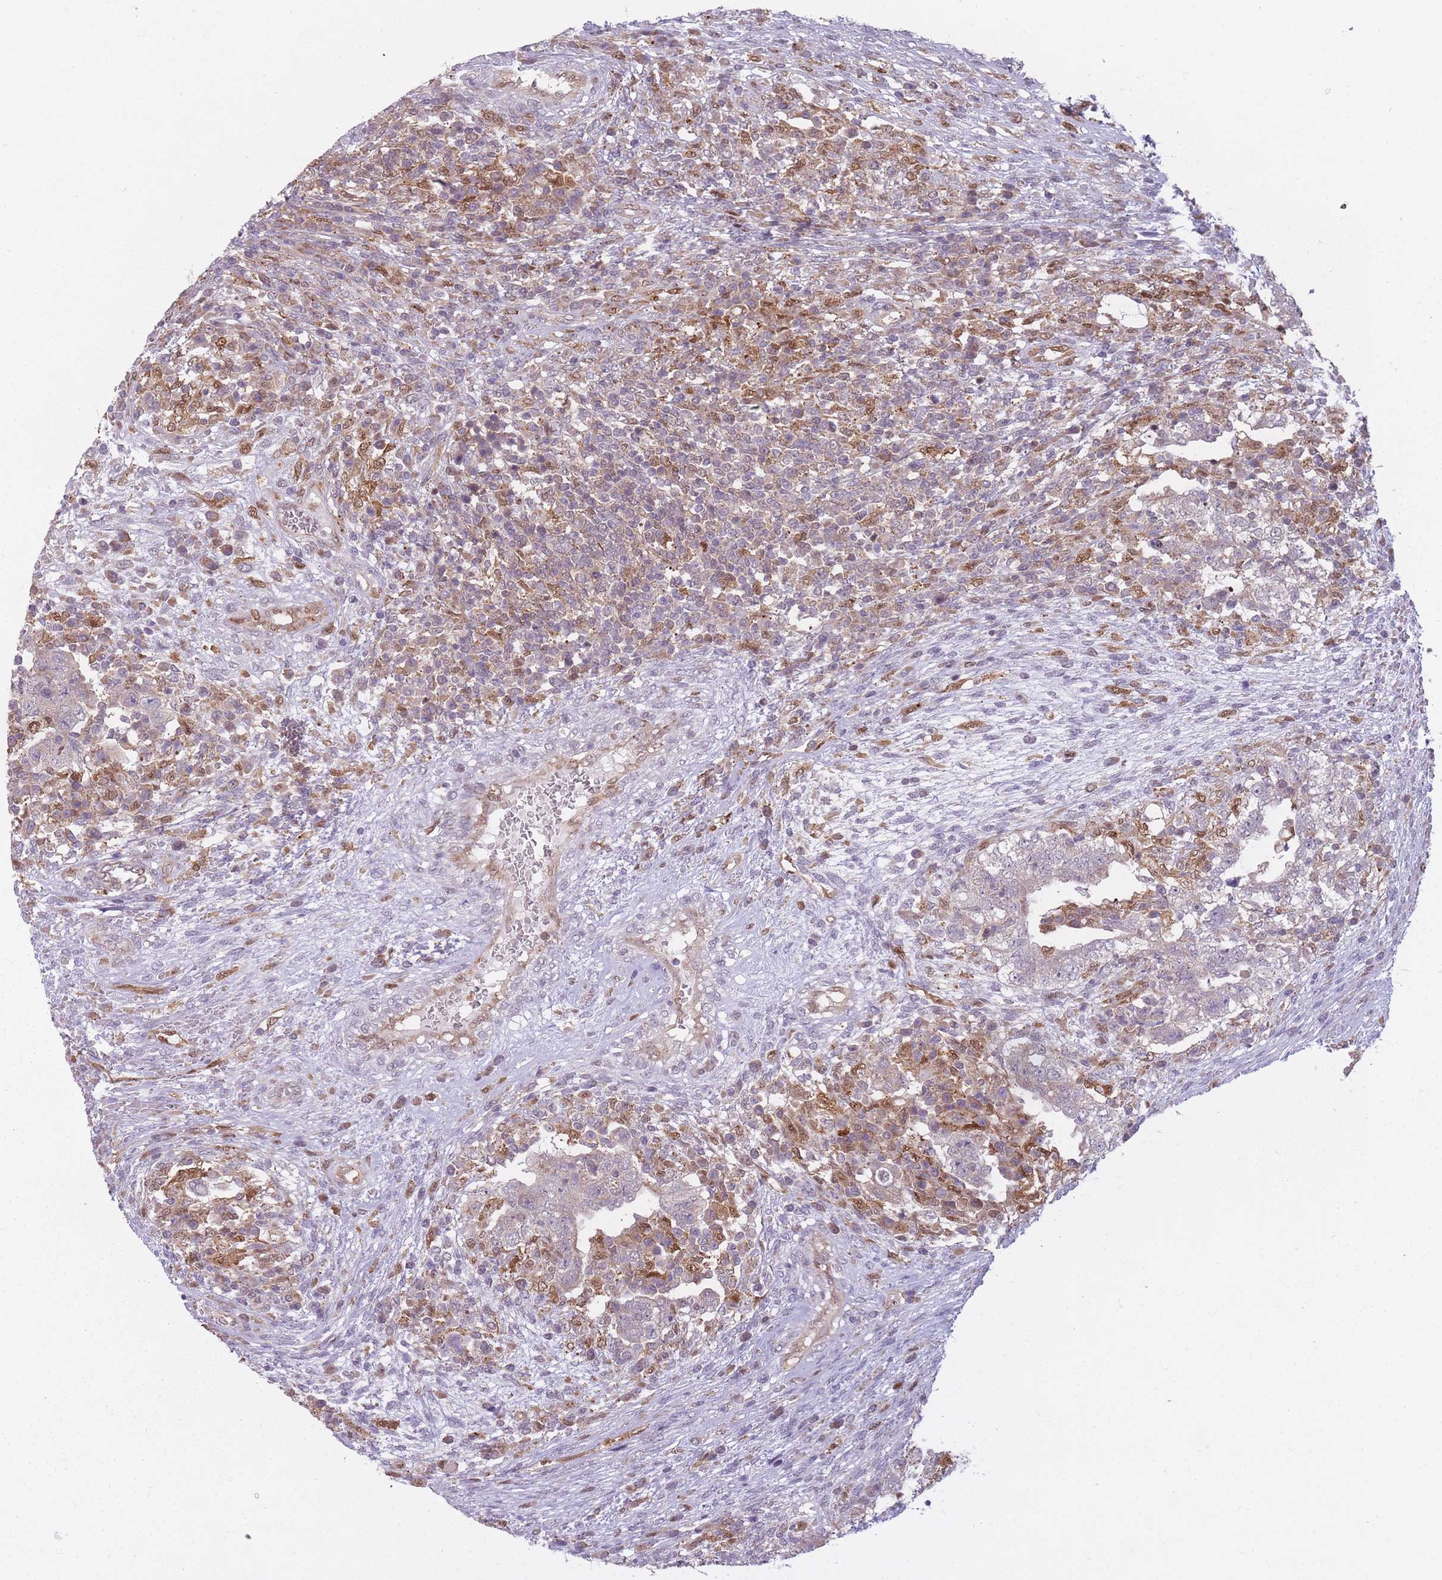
{"staining": {"intensity": "negative", "quantity": "none", "location": "none"}, "tissue": "testis cancer", "cell_type": "Tumor cells", "image_type": "cancer", "snomed": [{"axis": "morphology", "description": "Carcinoma, Embryonal, NOS"}, {"axis": "topography", "description": "Testis"}], "caption": "Testis cancer (embryonal carcinoma) stained for a protein using IHC displays no staining tumor cells.", "gene": "LGALS9", "patient": {"sex": "male", "age": 26}}